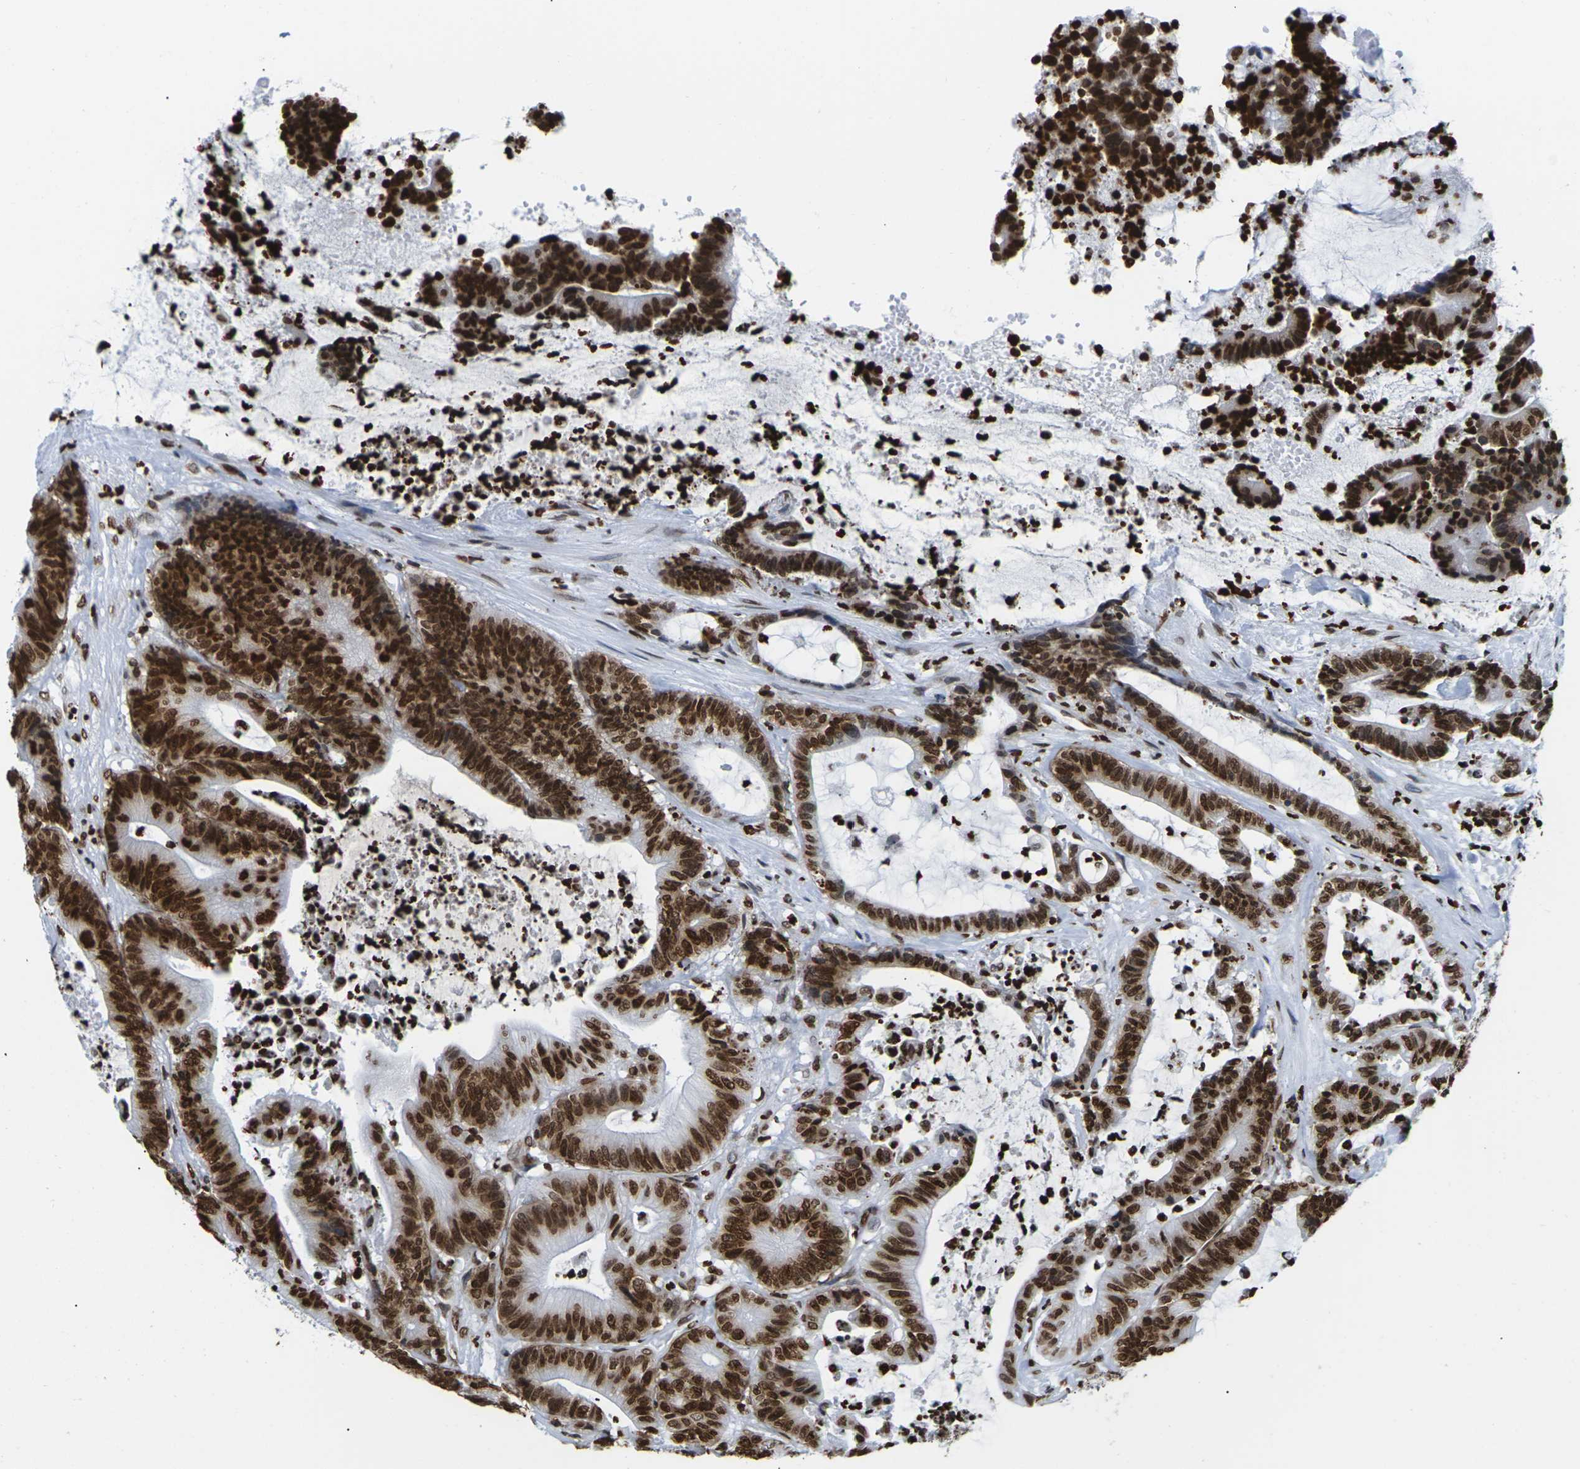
{"staining": {"intensity": "strong", "quantity": ">75%", "location": "cytoplasmic/membranous,nuclear"}, "tissue": "colorectal cancer", "cell_type": "Tumor cells", "image_type": "cancer", "snomed": [{"axis": "morphology", "description": "Adenocarcinoma, NOS"}, {"axis": "topography", "description": "Colon"}], "caption": "A brown stain labels strong cytoplasmic/membranous and nuclear expression of a protein in colorectal cancer (adenocarcinoma) tumor cells.", "gene": "H2AC21", "patient": {"sex": "female", "age": 84}}